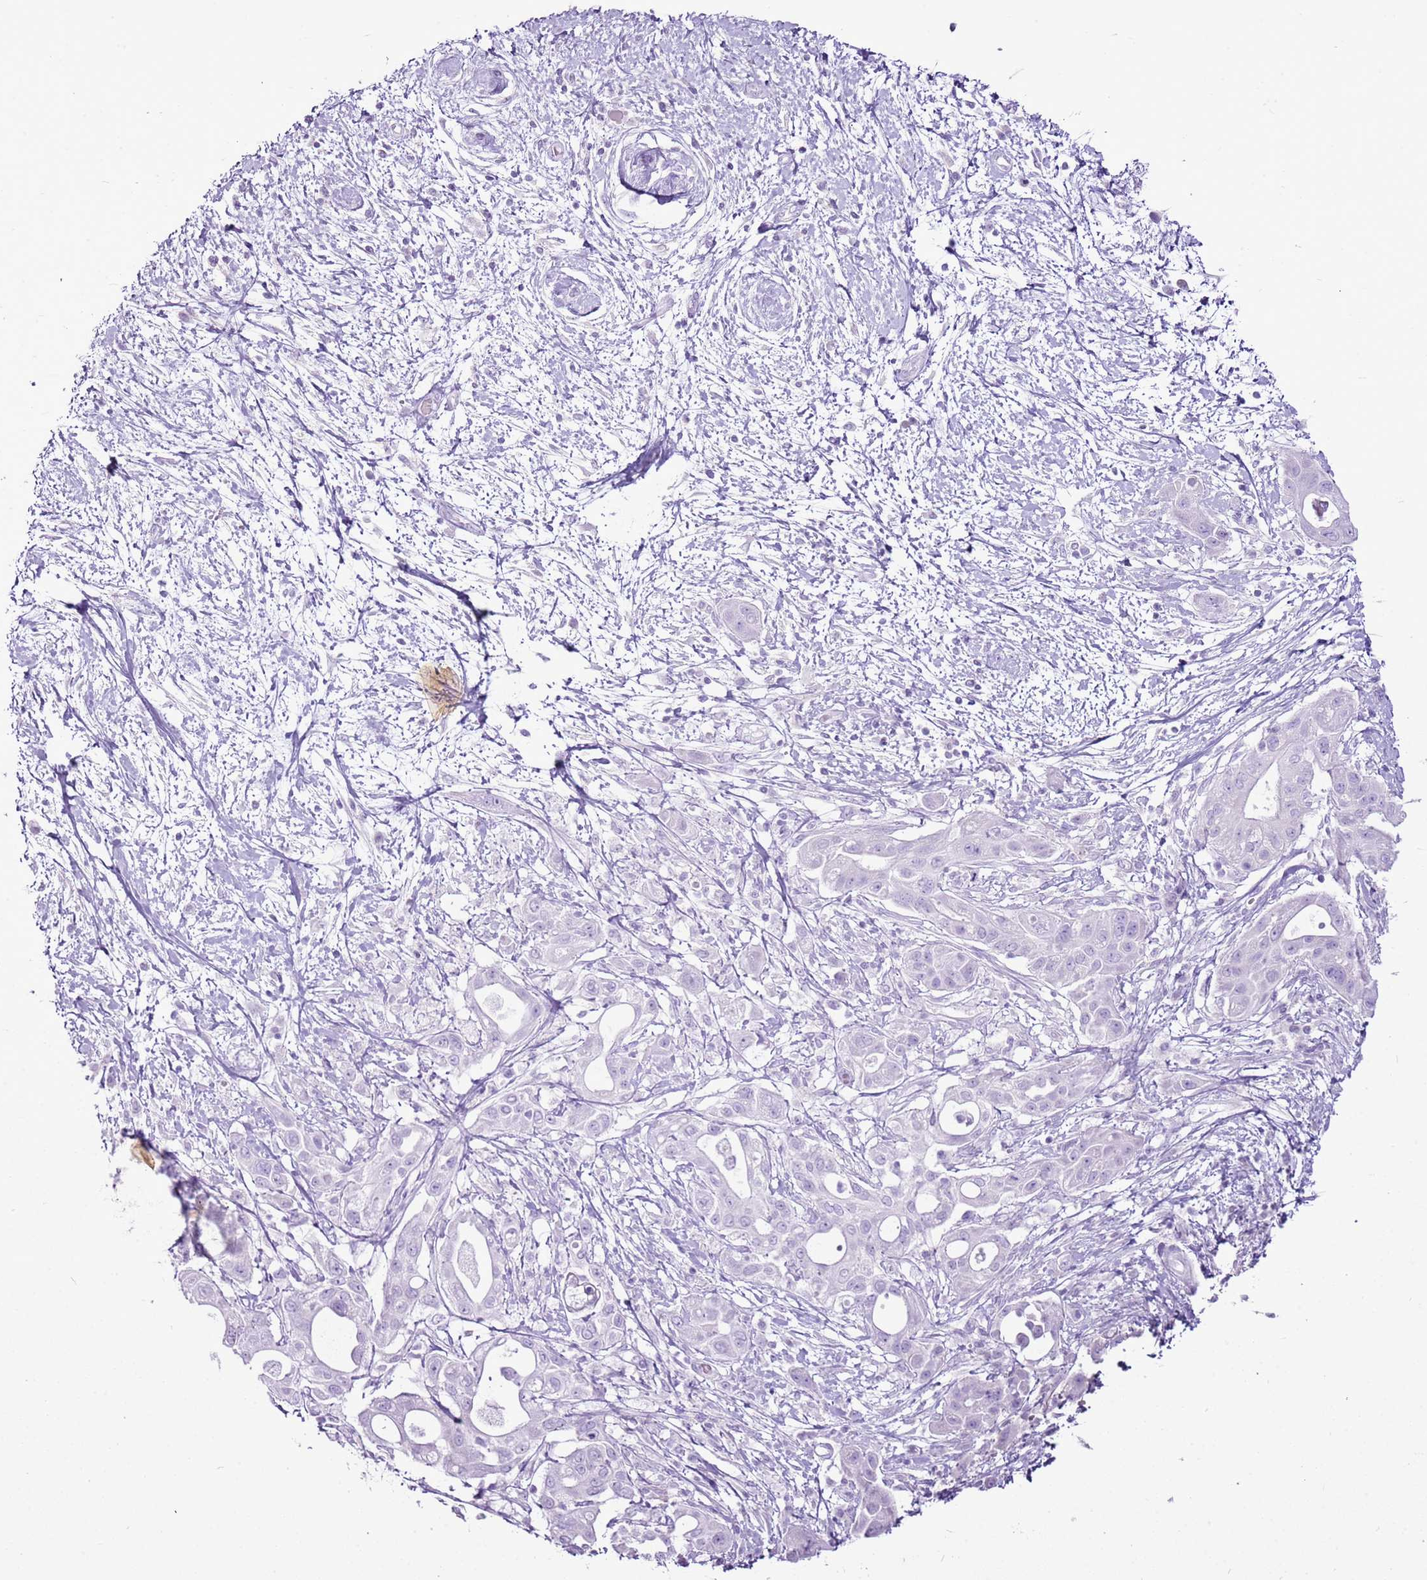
{"staining": {"intensity": "negative", "quantity": "none", "location": "none"}, "tissue": "pancreatic cancer", "cell_type": "Tumor cells", "image_type": "cancer", "snomed": [{"axis": "morphology", "description": "Adenocarcinoma, NOS"}, {"axis": "topography", "description": "Pancreas"}], "caption": "Tumor cells are negative for brown protein staining in pancreatic cancer.", "gene": "CNFN", "patient": {"sex": "male", "age": 68}}